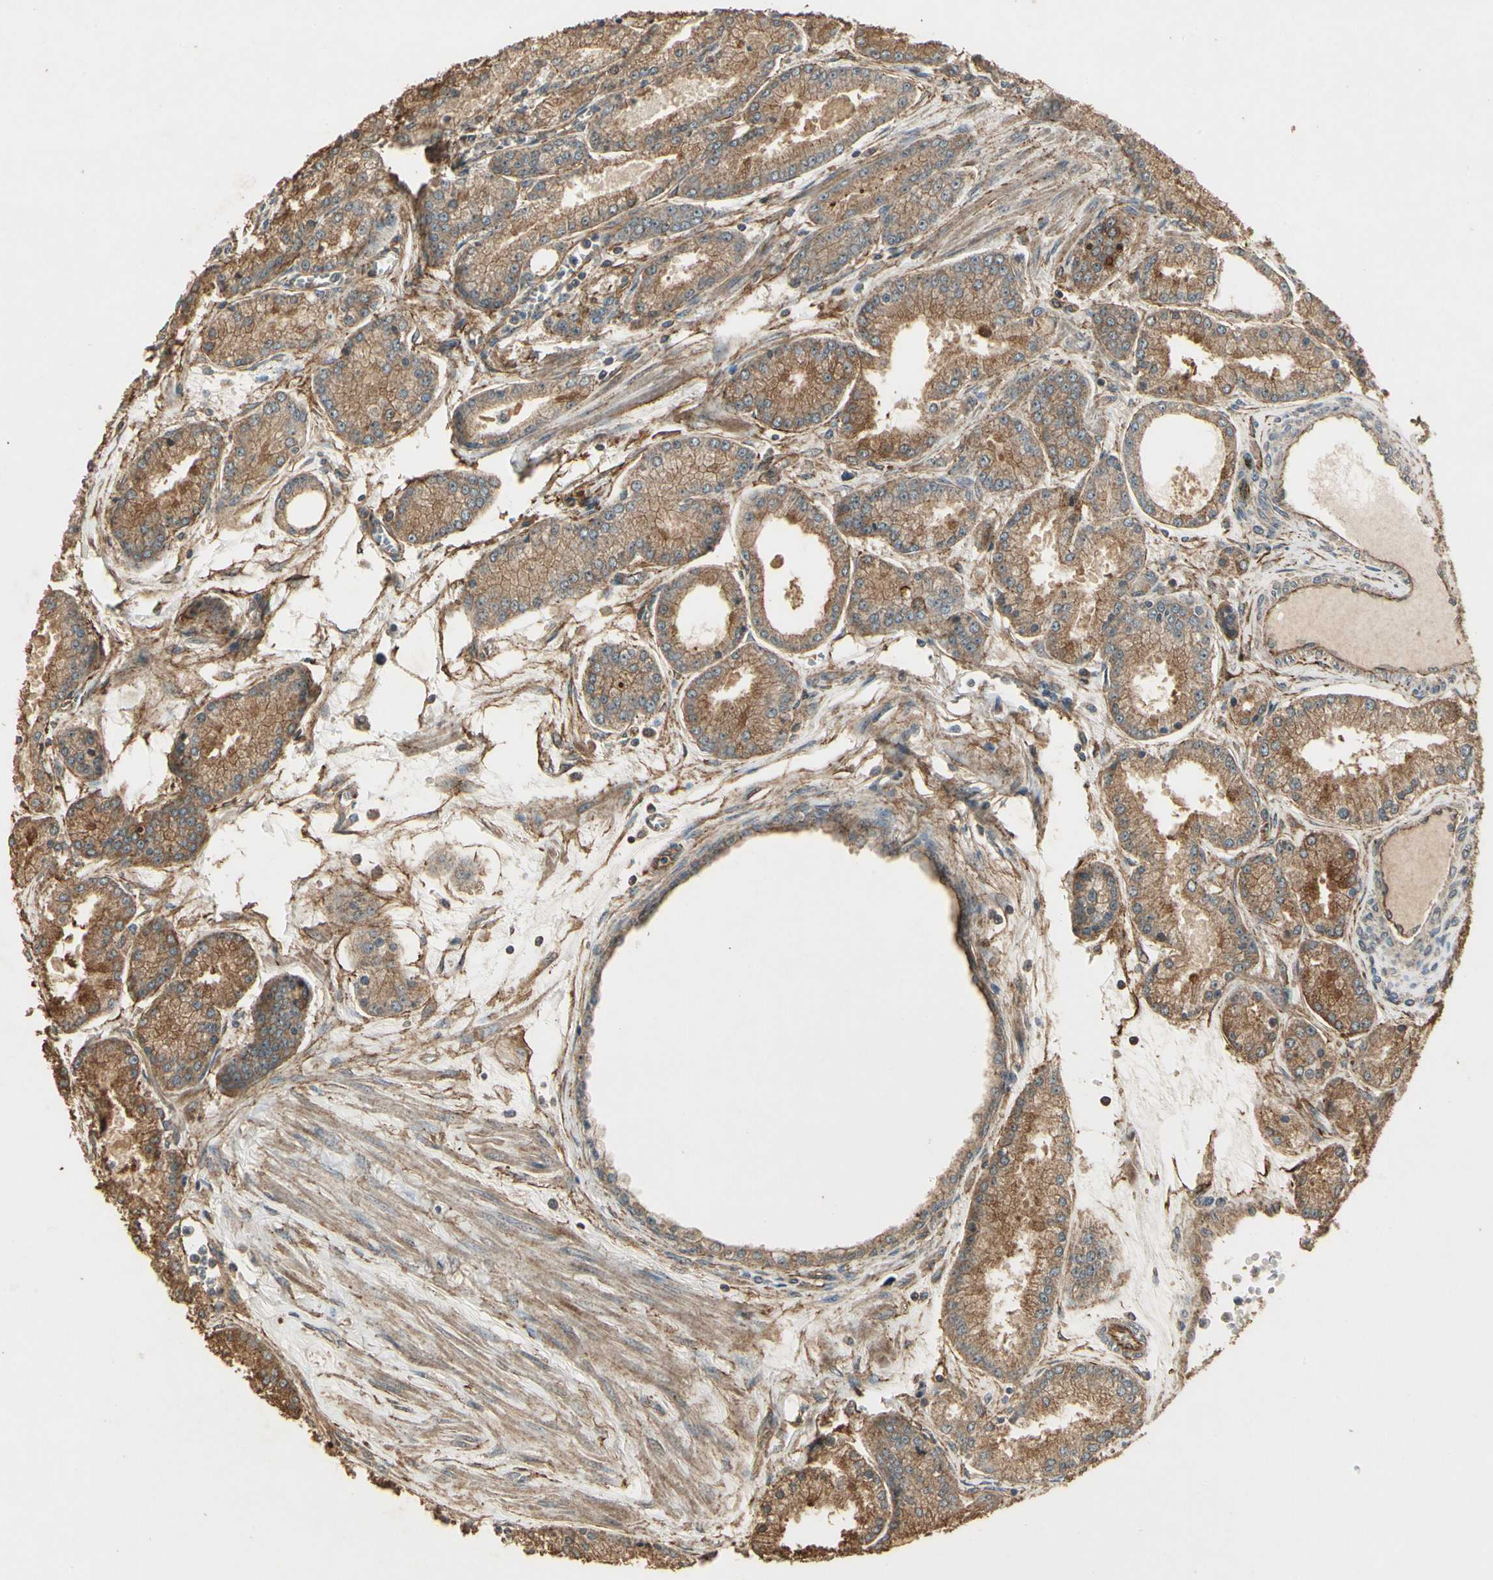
{"staining": {"intensity": "moderate", "quantity": ">75%", "location": "cytoplasmic/membranous"}, "tissue": "prostate cancer", "cell_type": "Tumor cells", "image_type": "cancer", "snomed": [{"axis": "morphology", "description": "Adenocarcinoma, High grade"}, {"axis": "topography", "description": "Prostate"}], "caption": "Tumor cells show medium levels of moderate cytoplasmic/membranous positivity in about >75% of cells in human prostate high-grade adenocarcinoma.", "gene": "RNF180", "patient": {"sex": "male", "age": 61}}